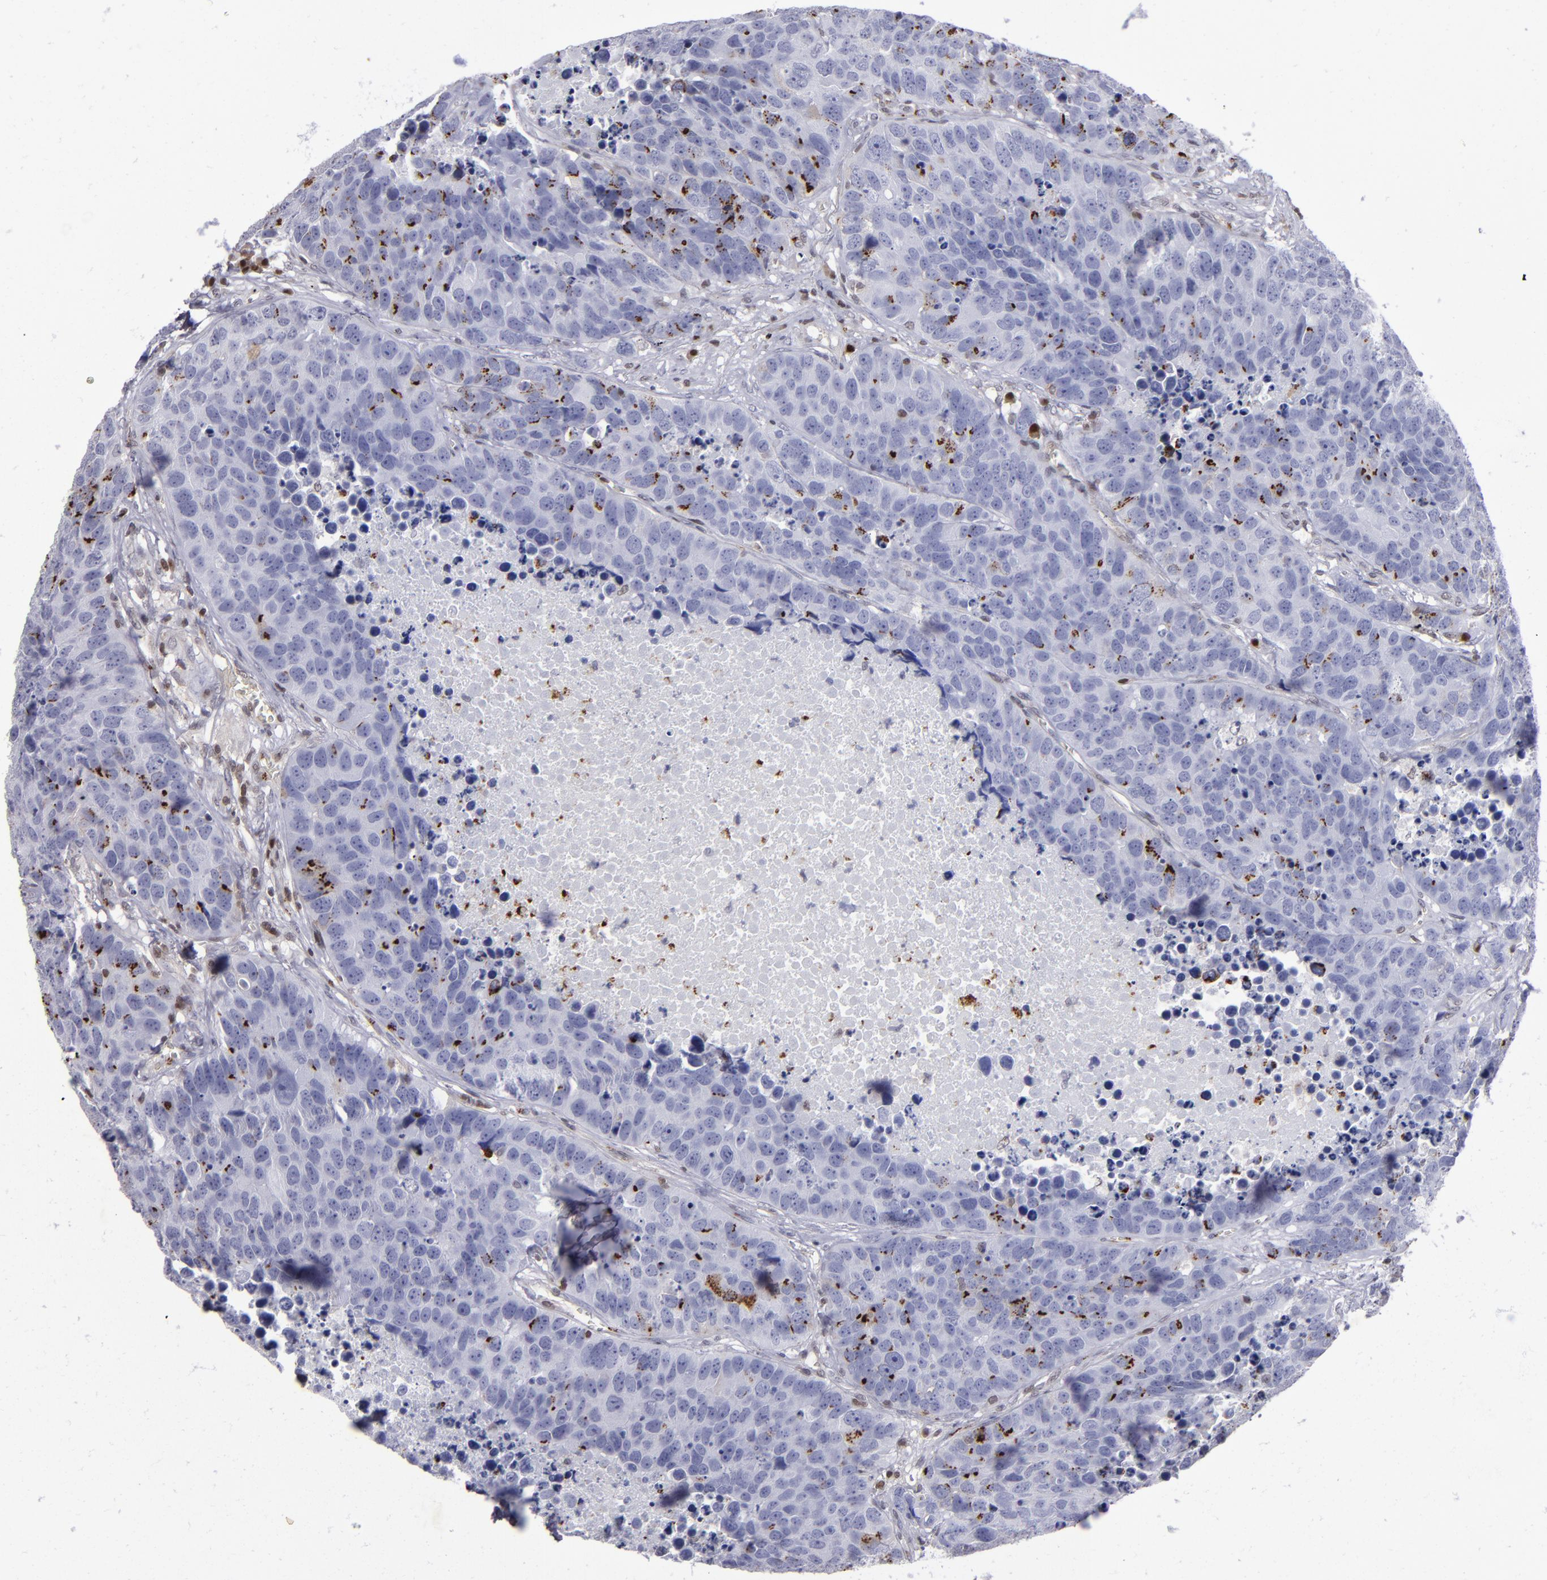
{"staining": {"intensity": "negative", "quantity": "none", "location": "none"}, "tissue": "carcinoid", "cell_type": "Tumor cells", "image_type": "cancer", "snomed": [{"axis": "morphology", "description": "Carcinoid, malignant, NOS"}, {"axis": "topography", "description": "Lung"}], "caption": "Tumor cells show no significant protein positivity in carcinoid.", "gene": "MGMT", "patient": {"sex": "male", "age": 60}}